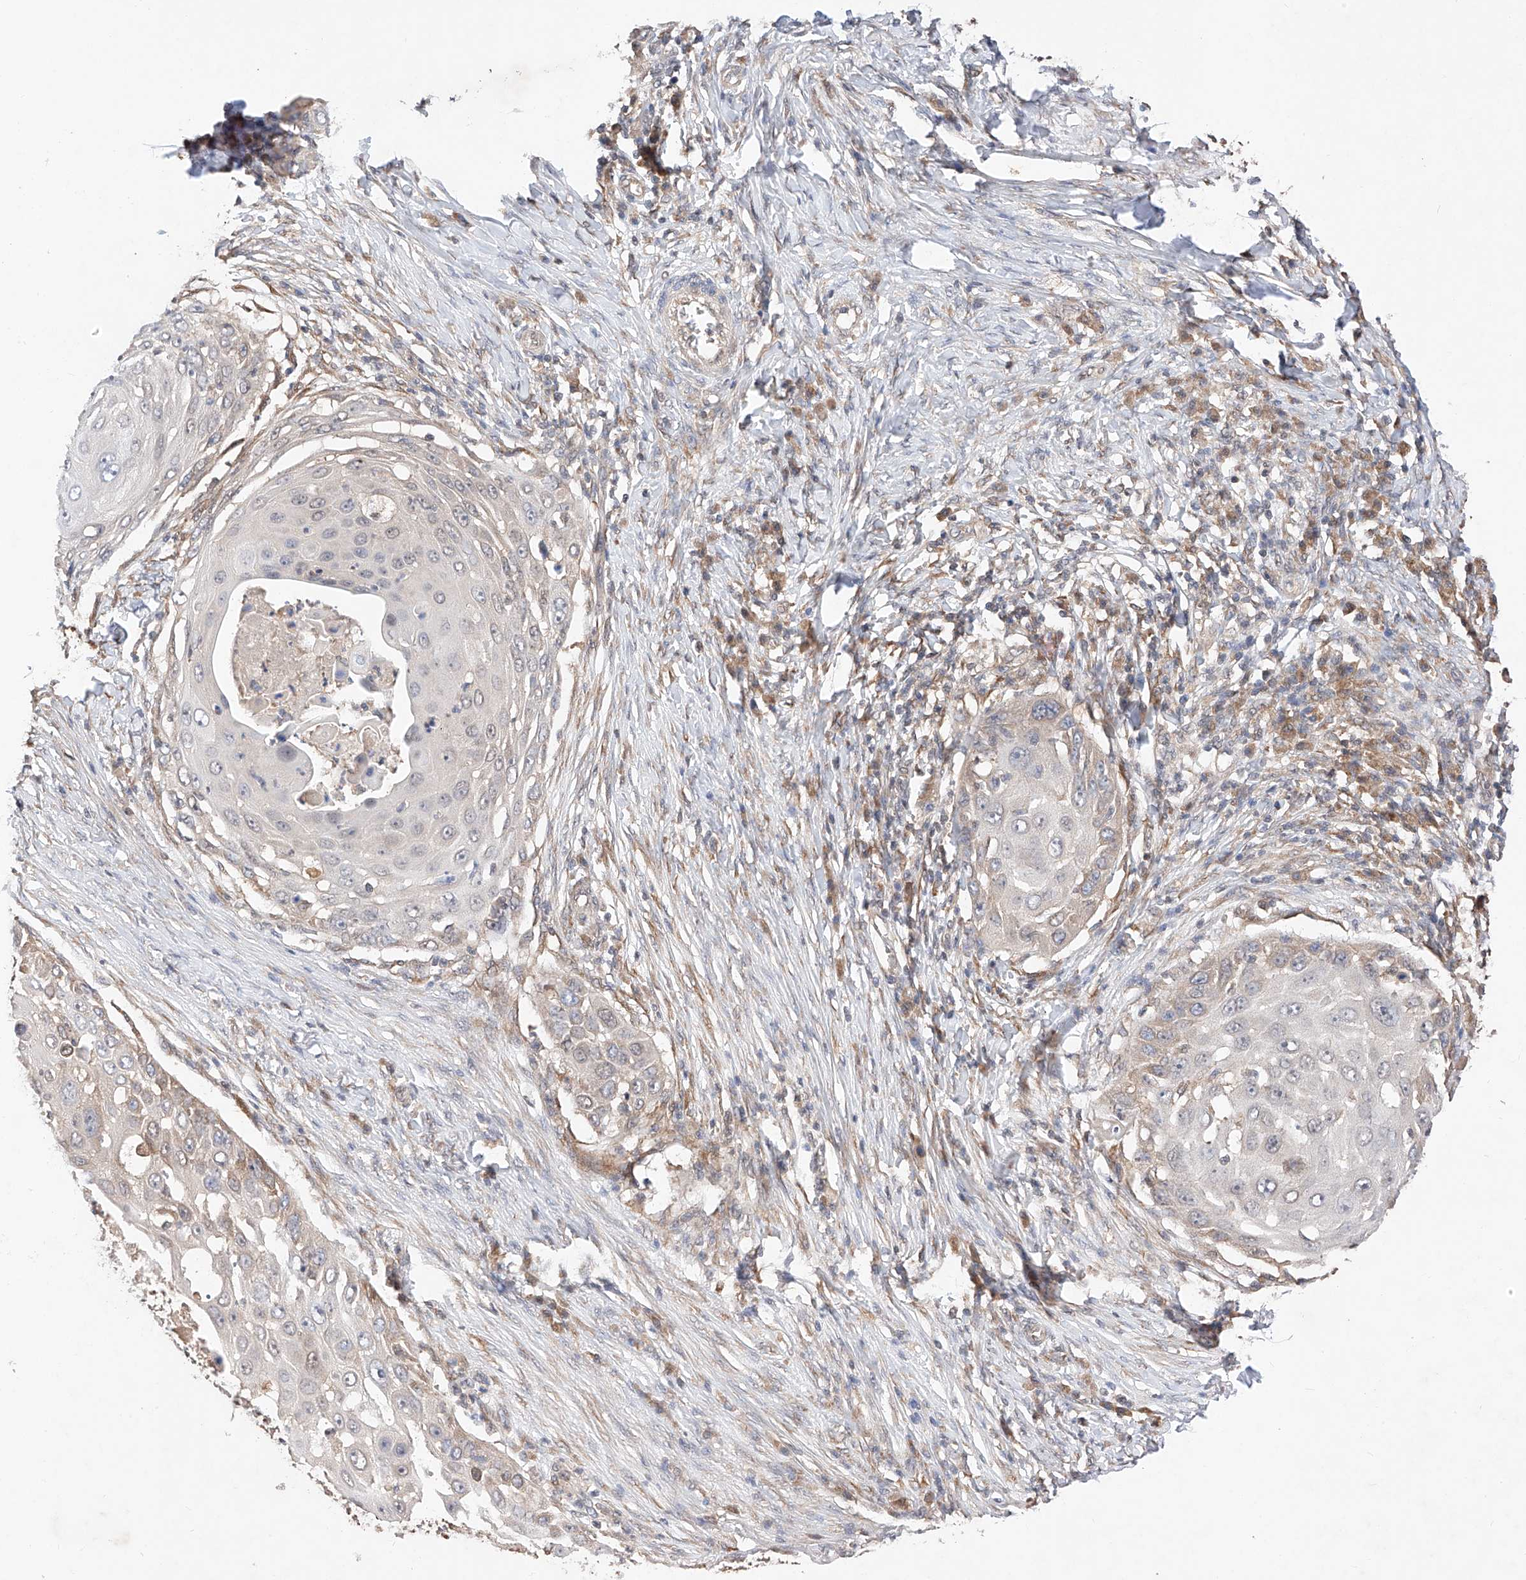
{"staining": {"intensity": "negative", "quantity": "none", "location": "none"}, "tissue": "skin cancer", "cell_type": "Tumor cells", "image_type": "cancer", "snomed": [{"axis": "morphology", "description": "Squamous cell carcinoma, NOS"}, {"axis": "topography", "description": "Skin"}], "caption": "Immunohistochemical staining of human squamous cell carcinoma (skin) shows no significant staining in tumor cells.", "gene": "ZSCAN4", "patient": {"sex": "female", "age": 44}}